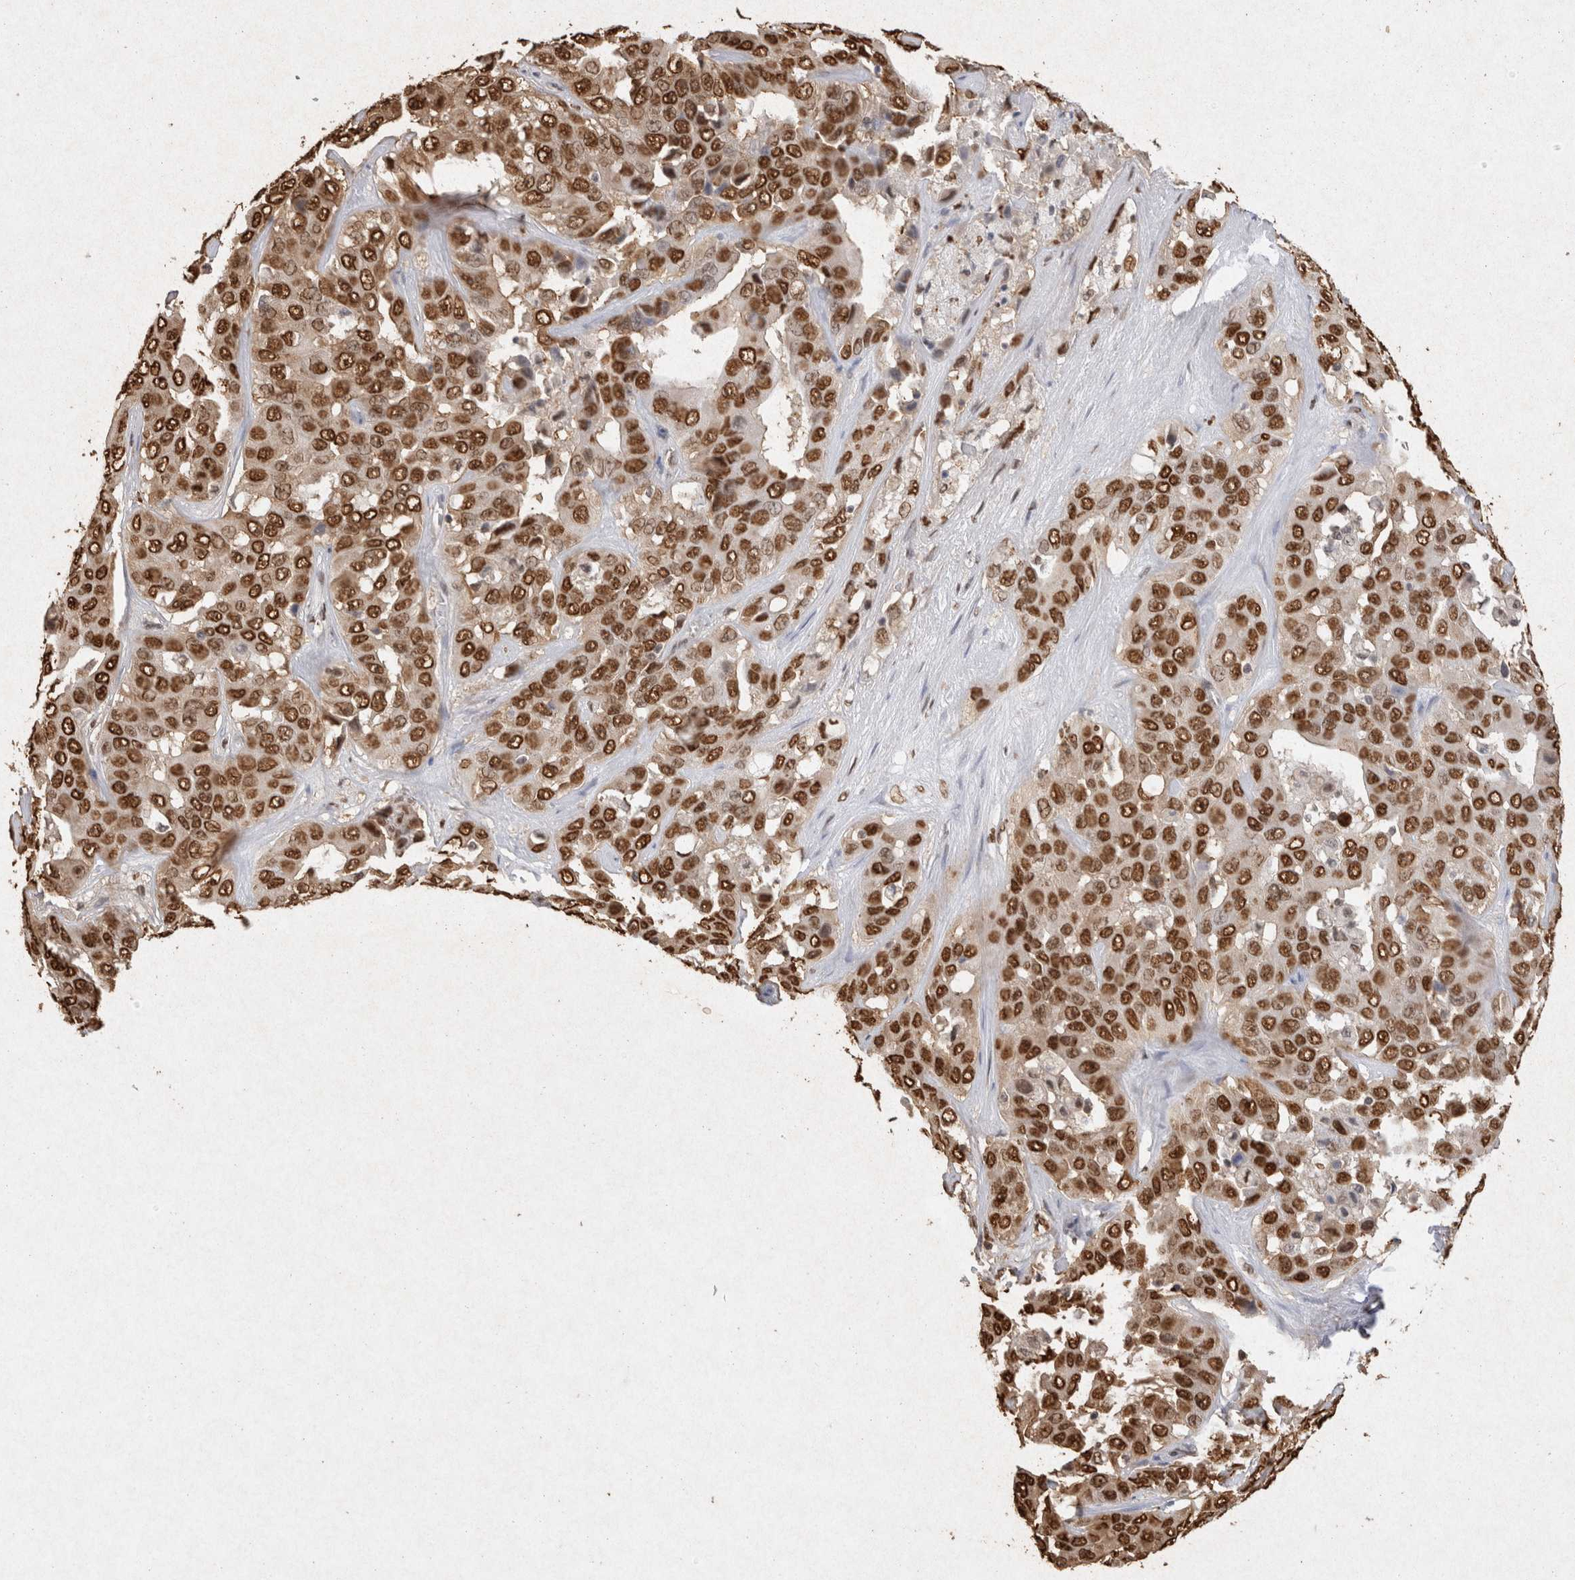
{"staining": {"intensity": "strong", "quantity": ">75%", "location": "nuclear"}, "tissue": "liver cancer", "cell_type": "Tumor cells", "image_type": "cancer", "snomed": [{"axis": "morphology", "description": "Cholangiocarcinoma"}, {"axis": "topography", "description": "Liver"}], "caption": "Immunohistochemical staining of human liver cancer shows high levels of strong nuclear staining in about >75% of tumor cells.", "gene": "HDGF", "patient": {"sex": "female", "age": 52}}